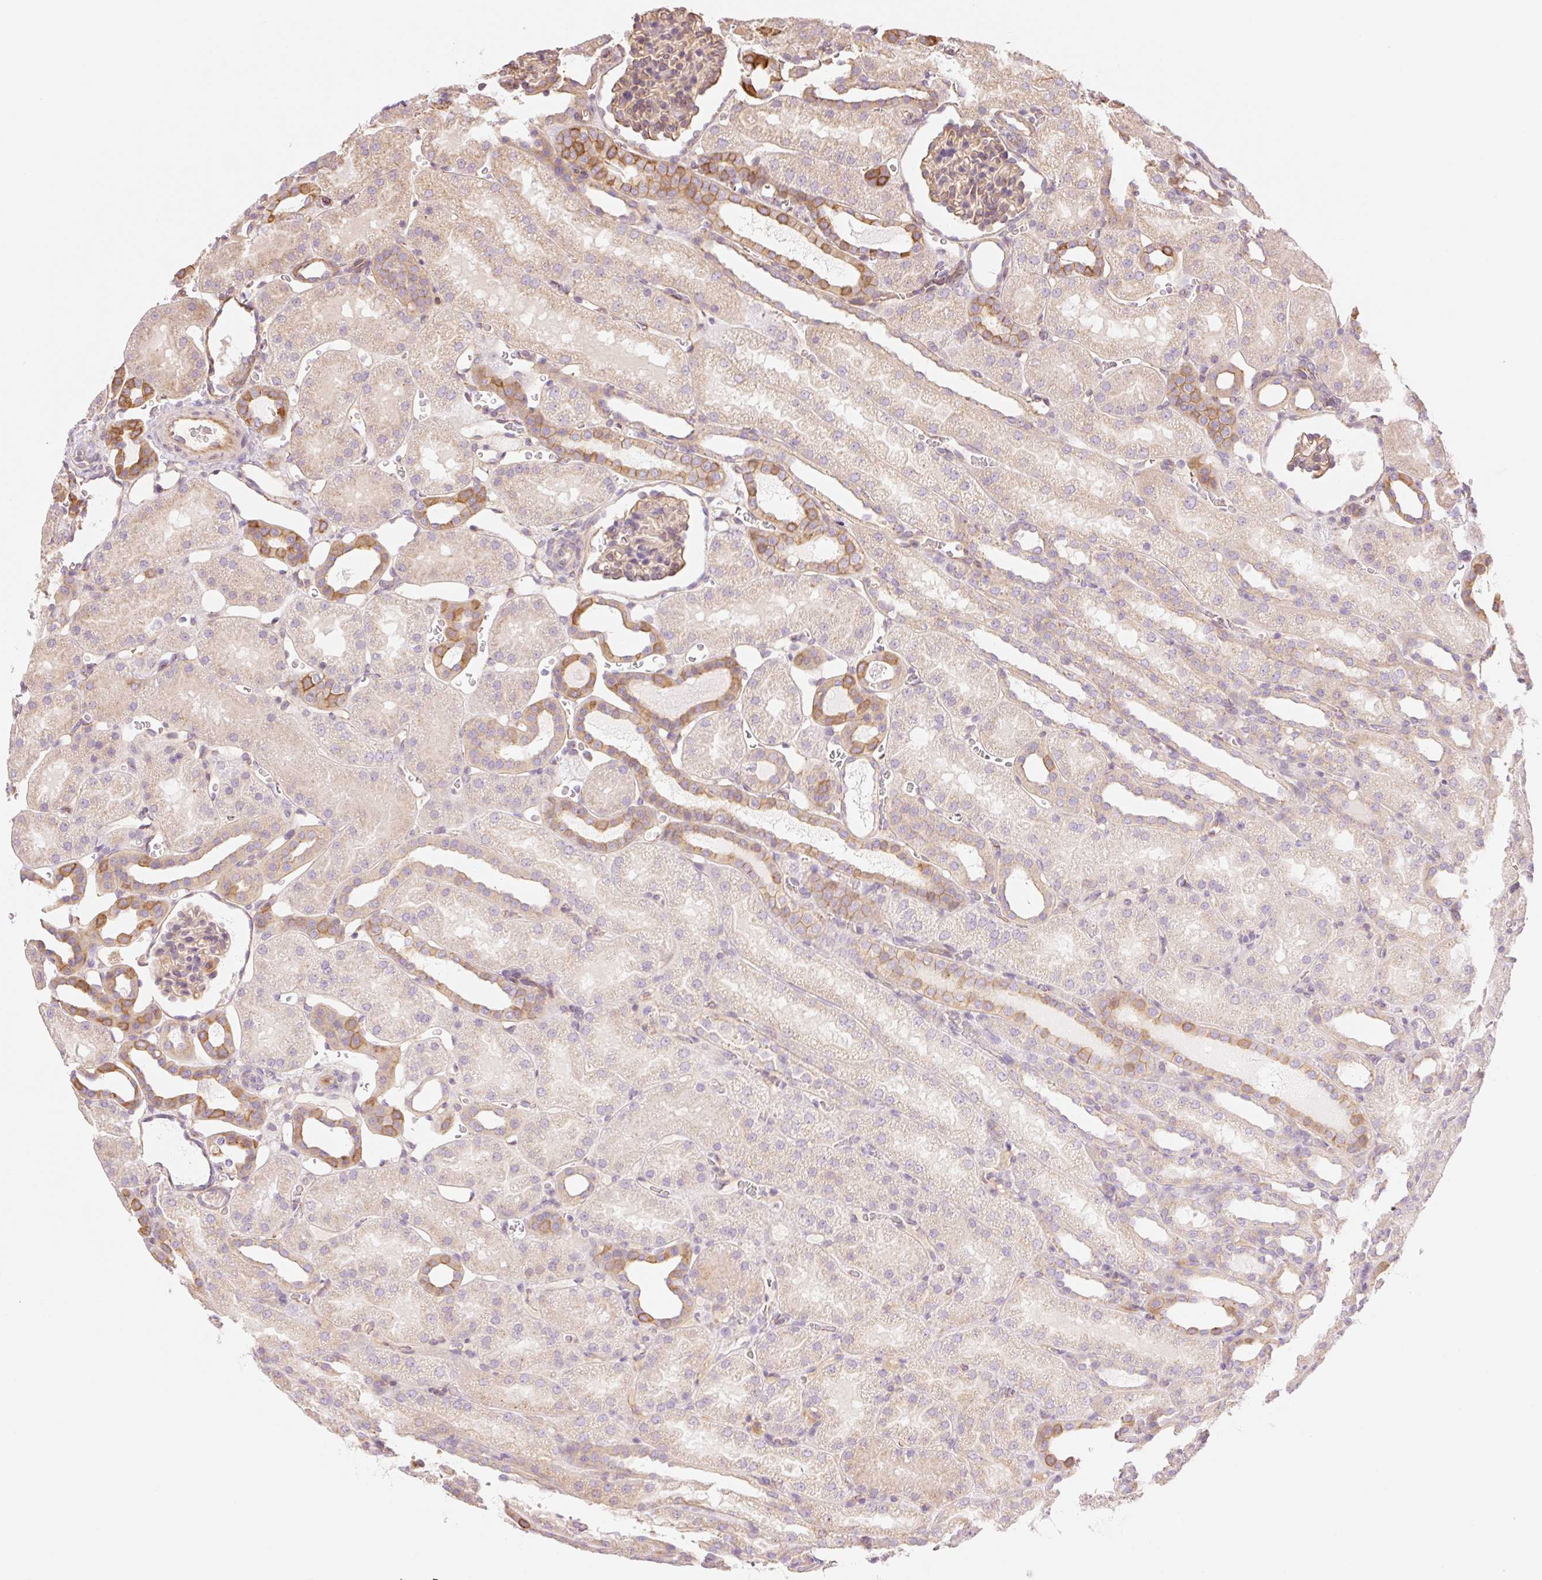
{"staining": {"intensity": "weak", "quantity": ">75%", "location": "cytoplasmic/membranous"}, "tissue": "kidney", "cell_type": "Cells in glomeruli", "image_type": "normal", "snomed": [{"axis": "morphology", "description": "Normal tissue, NOS"}, {"axis": "topography", "description": "Kidney"}], "caption": "An image of human kidney stained for a protein shows weak cytoplasmic/membranous brown staining in cells in glomeruli.", "gene": "NLRP5", "patient": {"sex": "male", "age": 2}}